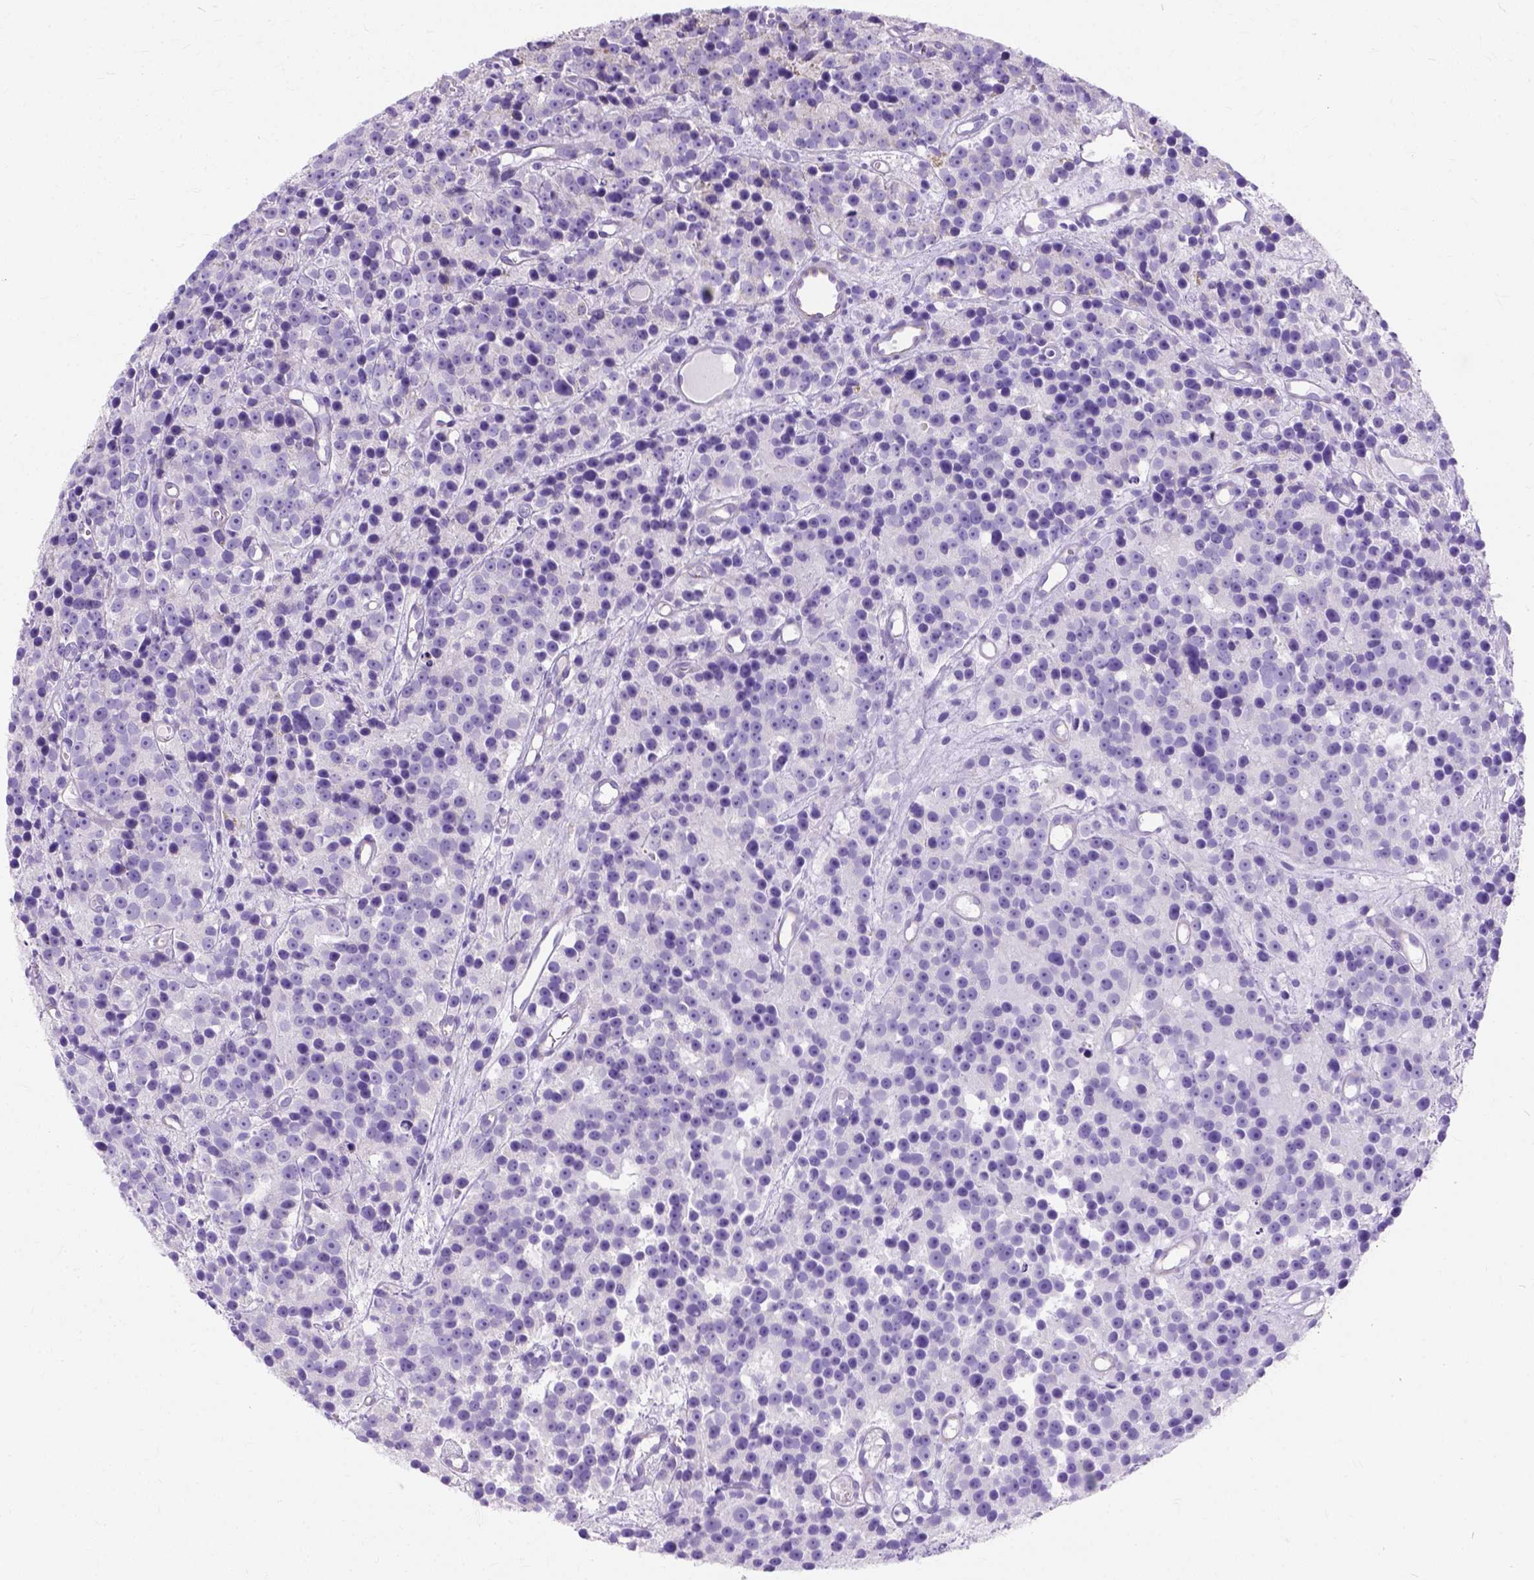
{"staining": {"intensity": "negative", "quantity": "none", "location": "none"}, "tissue": "prostate cancer", "cell_type": "Tumor cells", "image_type": "cancer", "snomed": [{"axis": "morphology", "description": "Adenocarcinoma, High grade"}, {"axis": "topography", "description": "Prostate"}], "caption": "The image reveals no significant staining in tumor cells of prostate cancer (adenocarcinoma (high-grade)). (DAB immunohistochemistry visualized using brightfield microscopy, high magnification).", "gene": "MYH15", "patient": {"sex": "male", "age": 77}}